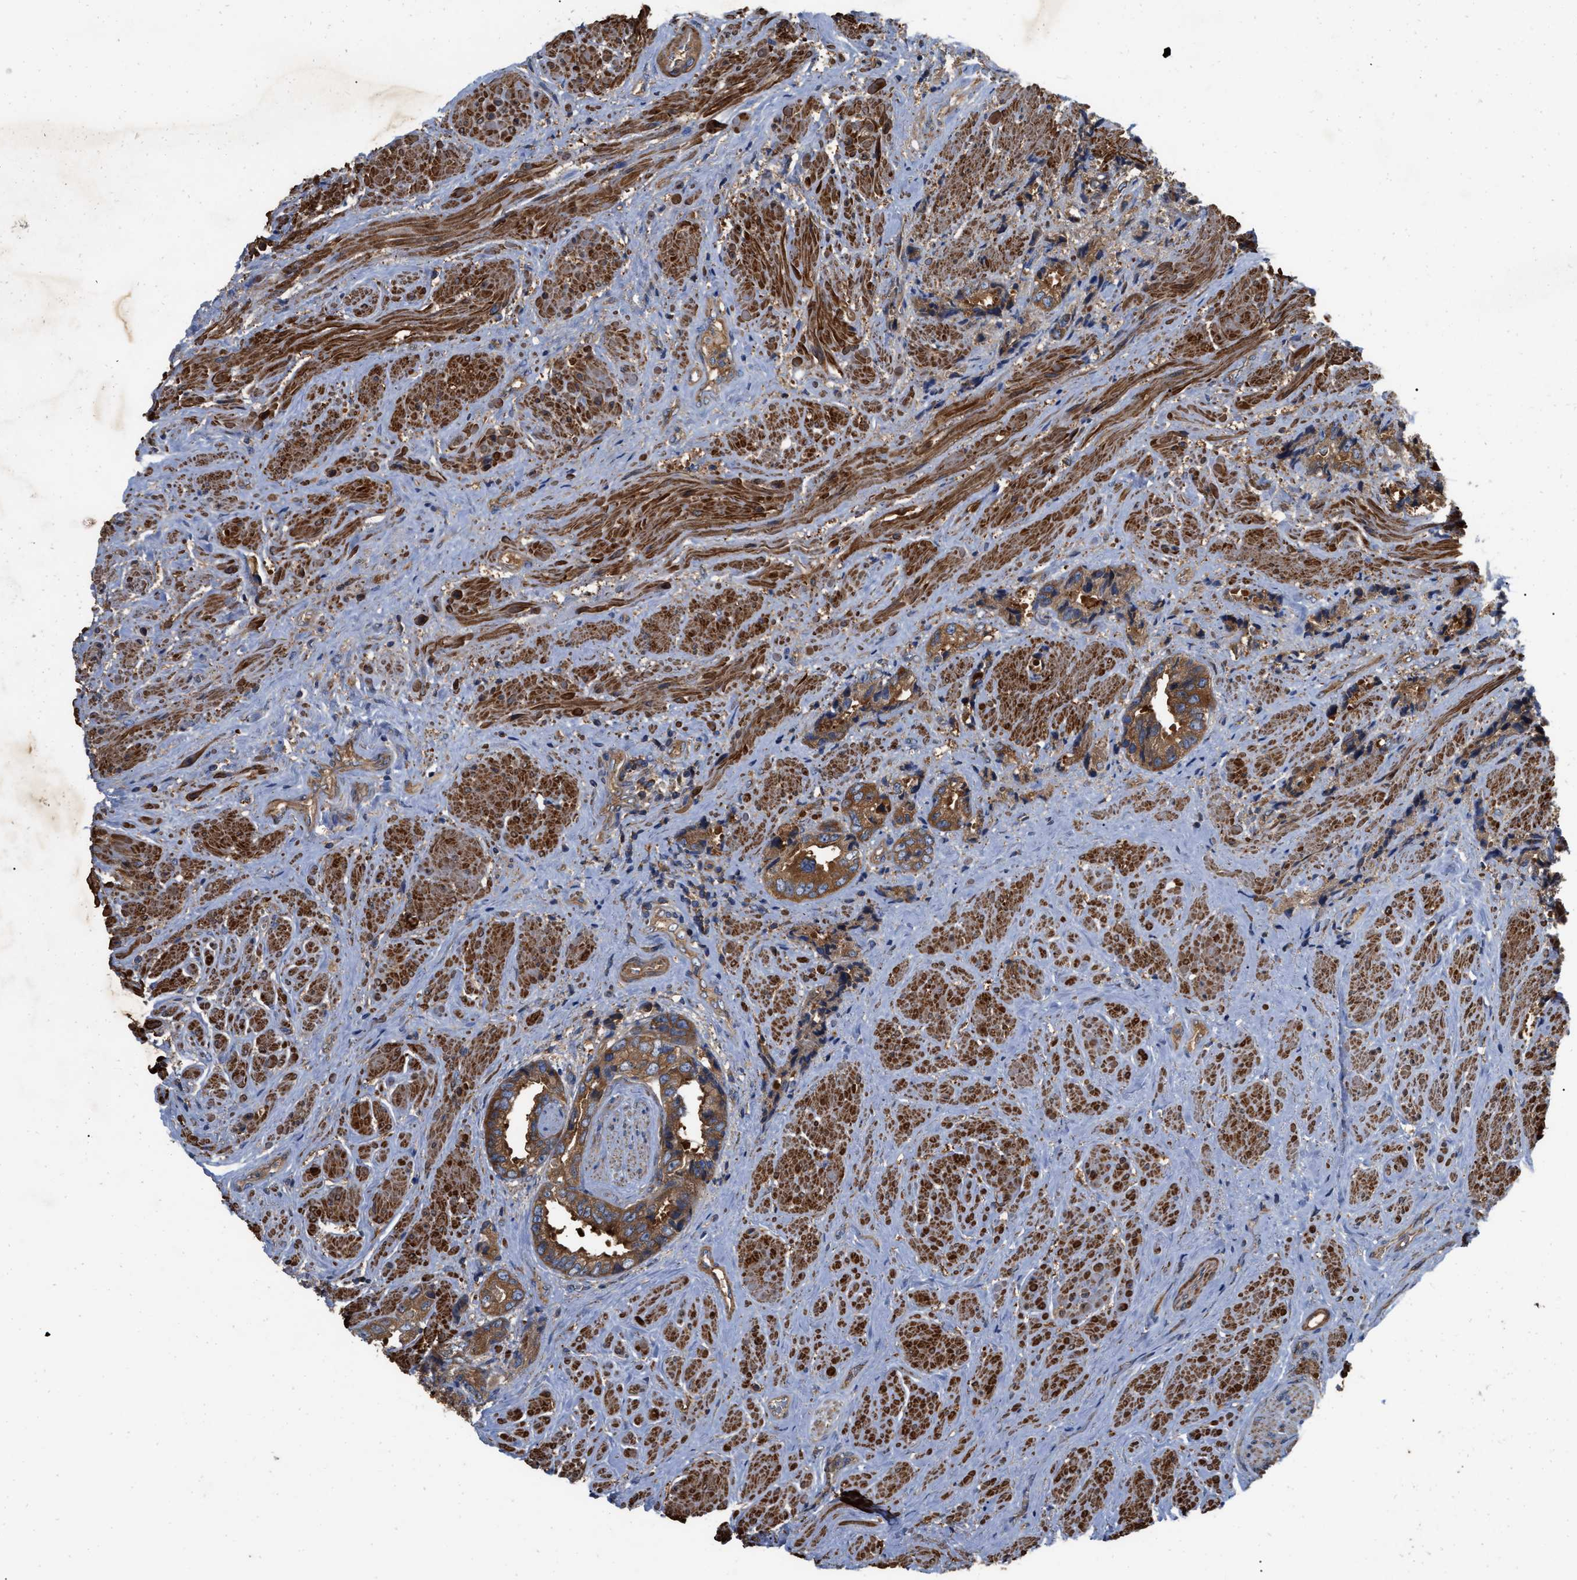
{"staining": {"intensity": "moderate", "quantity": ">75%", "location": "cytoplasmic/membranous"}, "tissue": "prostate cancer", "cell_type": "Tumor cells", "image_type": "cancer", "snomed": [{"axis": "morphology", "description": "Adenocarcinoma, High grade"}, {"axis": "topography", "description": "Prostate"}], "caption": "Moderate cytoplasmic/membranous expression is identified in approximately >75% of tumor cells in prostate cancer (high-grade adenocarcinoma).", "gene": "RABEP1", "patient": {"sex": "male", "age": 61}}